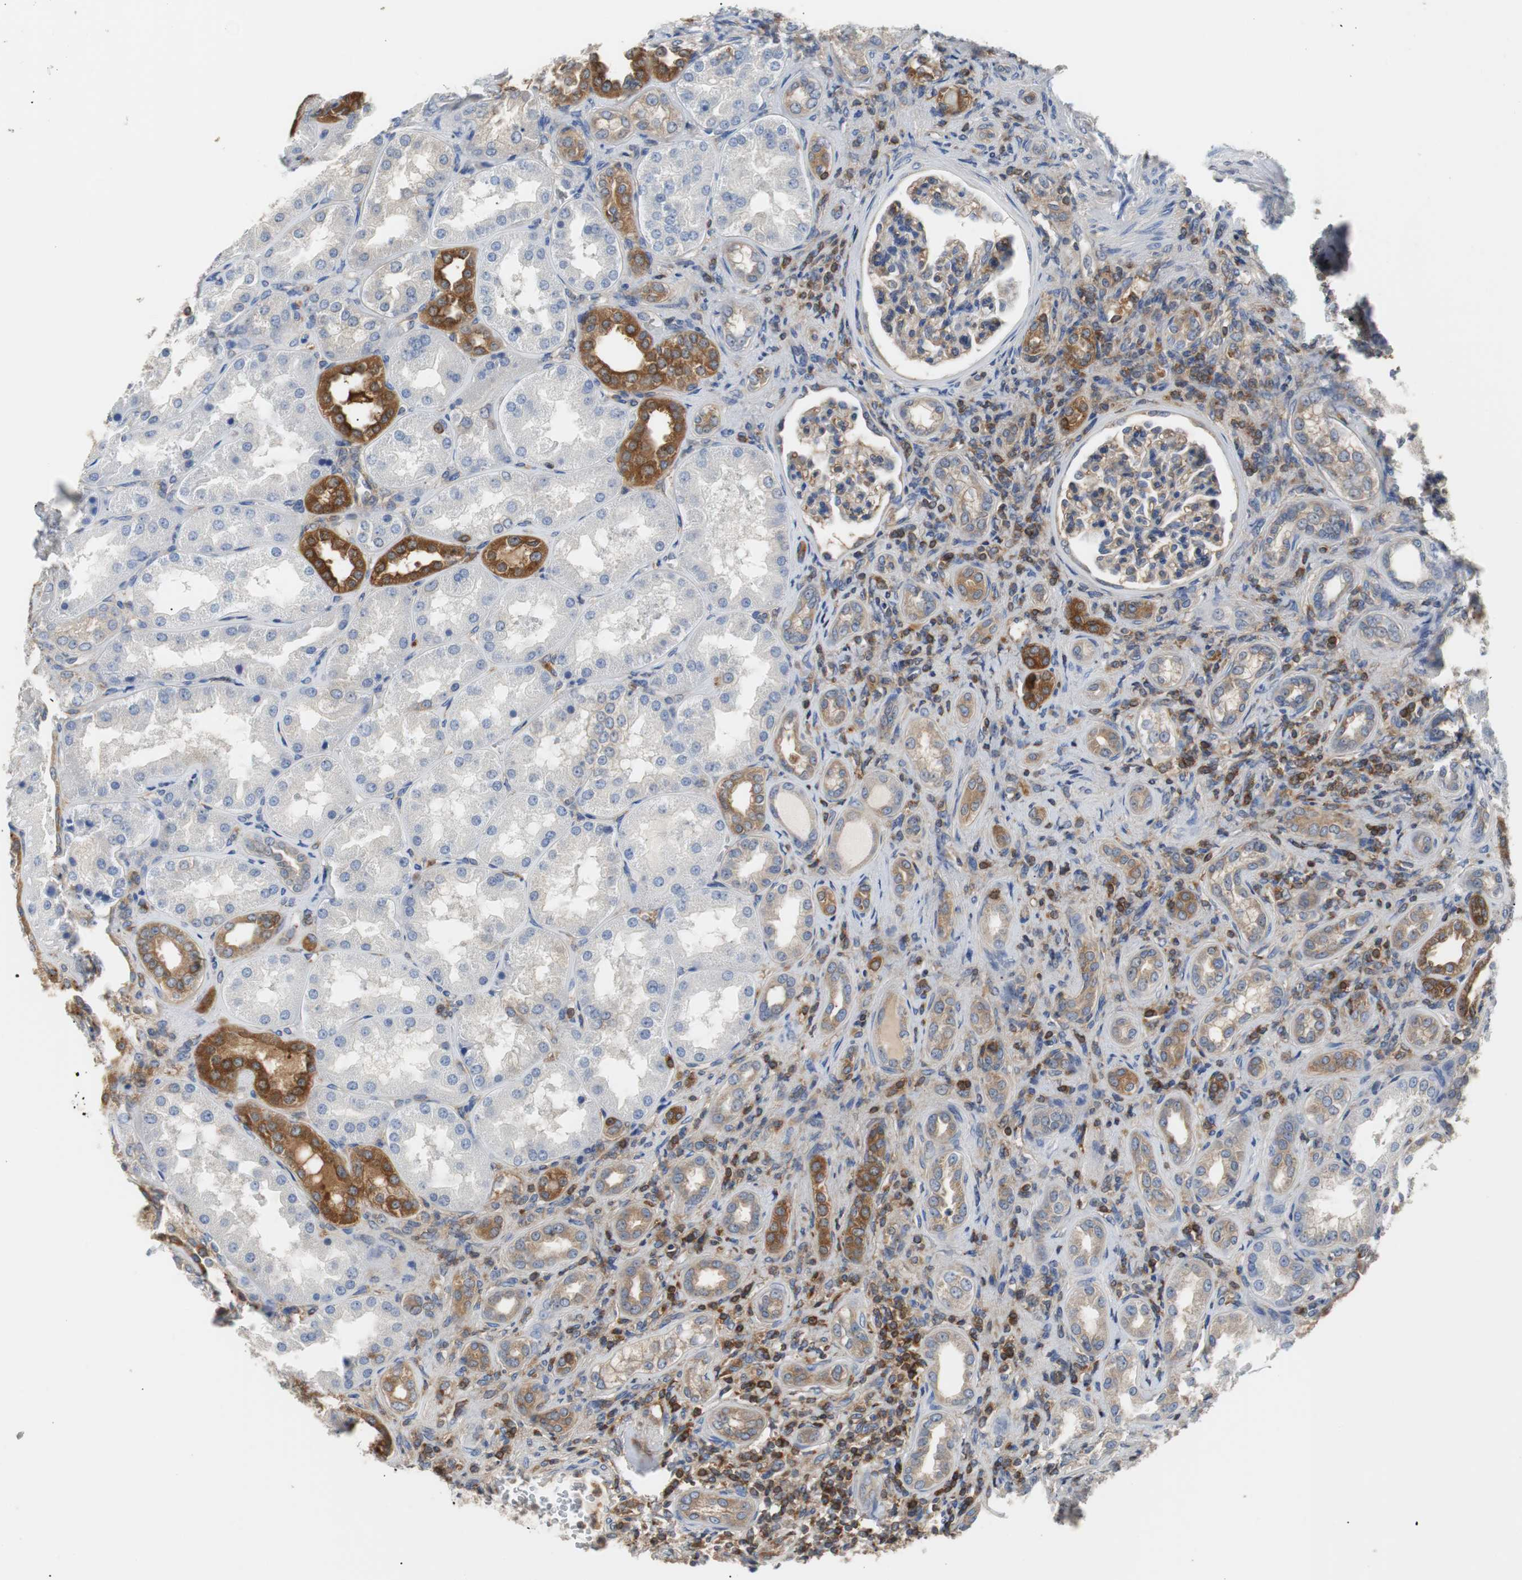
{"staining": {"intensity": "weak", "quantity": "<25%", "location": "cytoplasmic/membranous"}, "tissue": "kidney", "cell_type": "Cells in glomeruli", "image_type": "normal", "snomed": [{"axis": "morphology", "description": "Normal tissue, NOS"}, {"axis": "topography", "description": "Kidney"}], "caption": "Immunohistochemical staining of unremarkable human kidney exhibits no significant expression in cells in glomeruli.", "gene": "TSC22D4", "patient": {"sex": "female", "age": 56}}